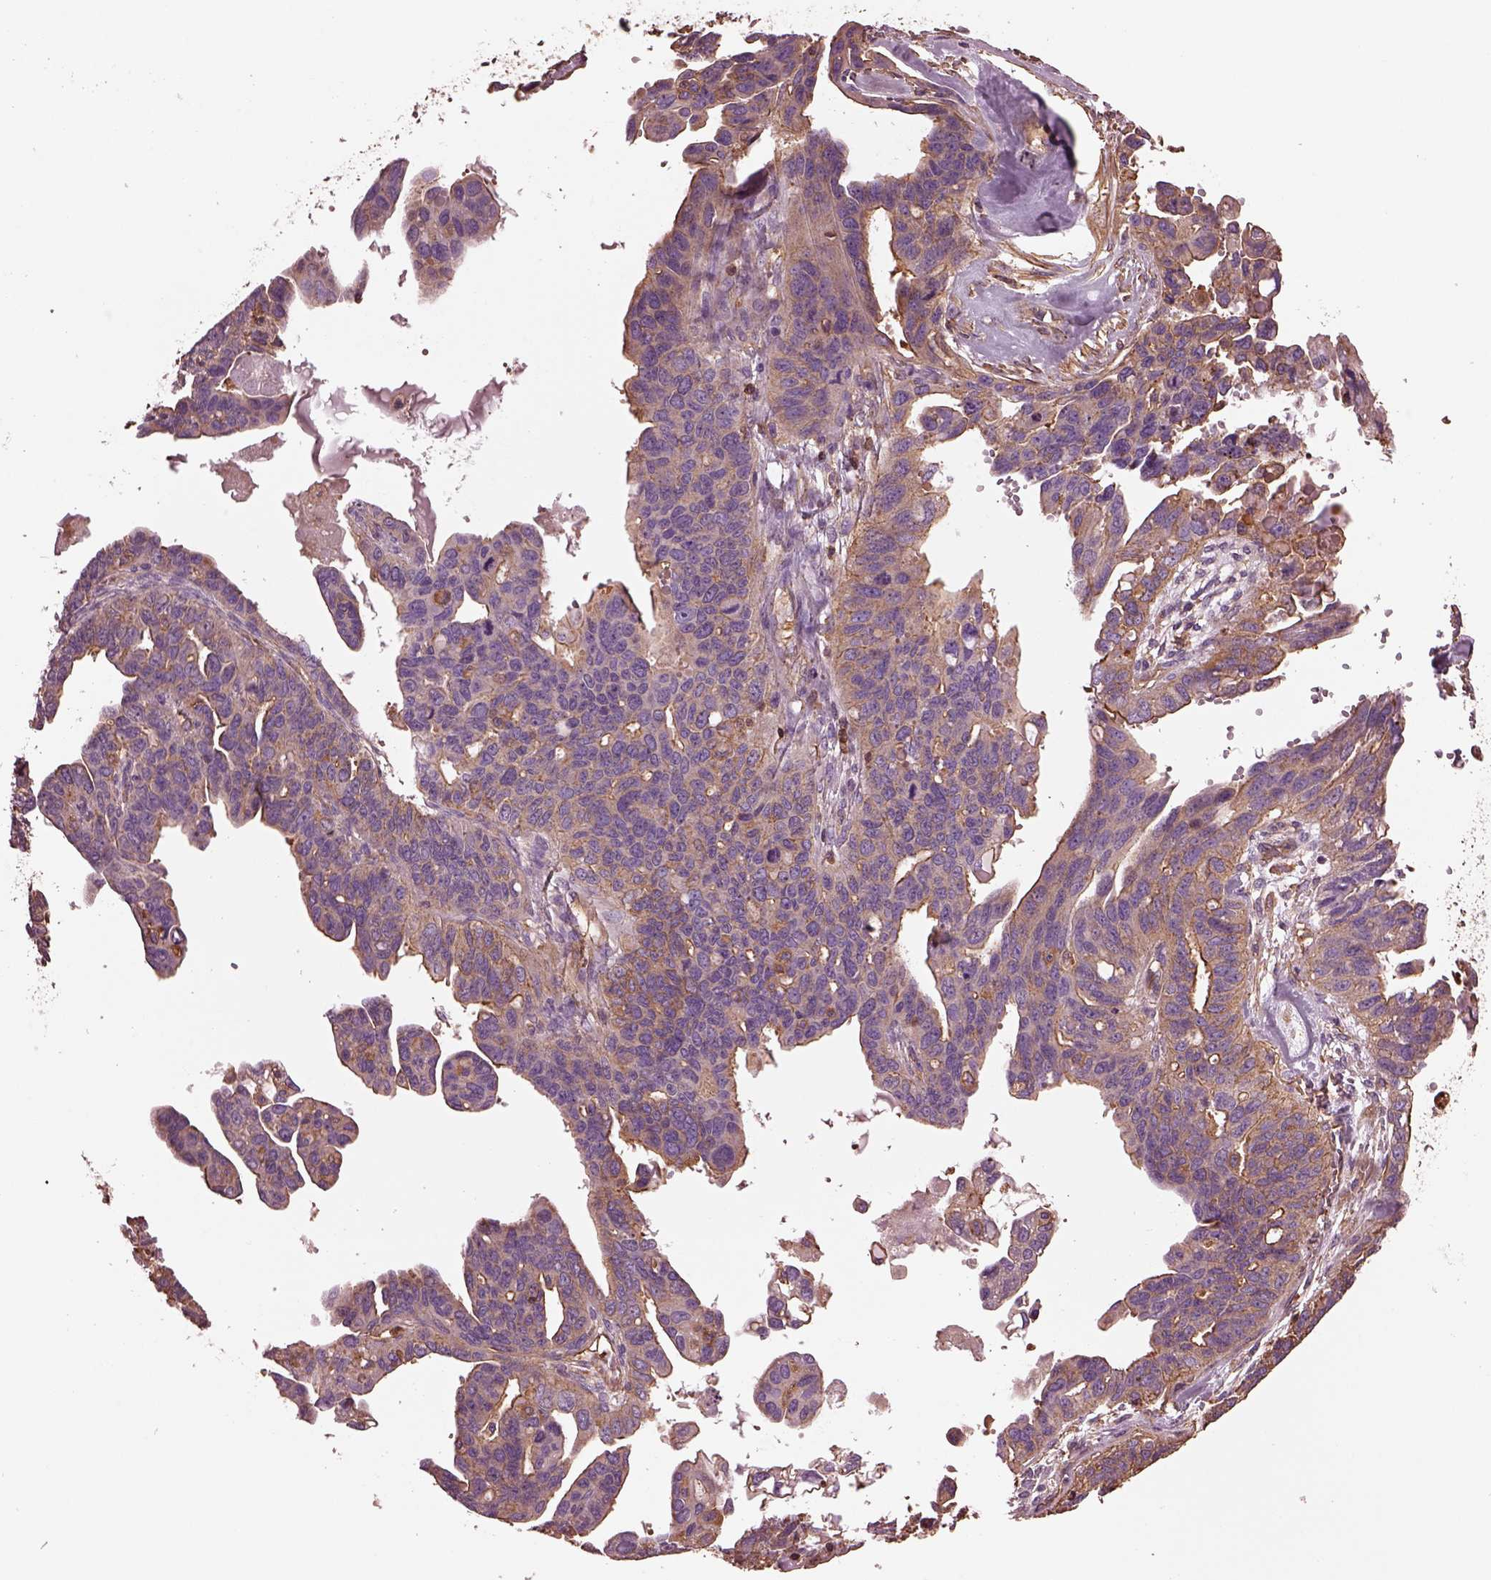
{"staining": {"intensity": "weak", "quantity": ">75%", "location": "cytoplasmic/membranous"}, "tissue": "ovarian cancer", "cell_type": "Tumor cells", "image_type": "cancer", "snomed": [{"axis": "morphology", "description": "Cystadenocarcinoma, serous, NOS"}, {"axis": "topography", "description": "Ovary"}], "caption": "Tumor cells display low levels of weak cytoplasmic/membranous expression in approximately >75% of cells in serous cystadenocarcinoma (ovarian).", "gene": "MYL6", "patient": {"sex": "female", "age": 69}}